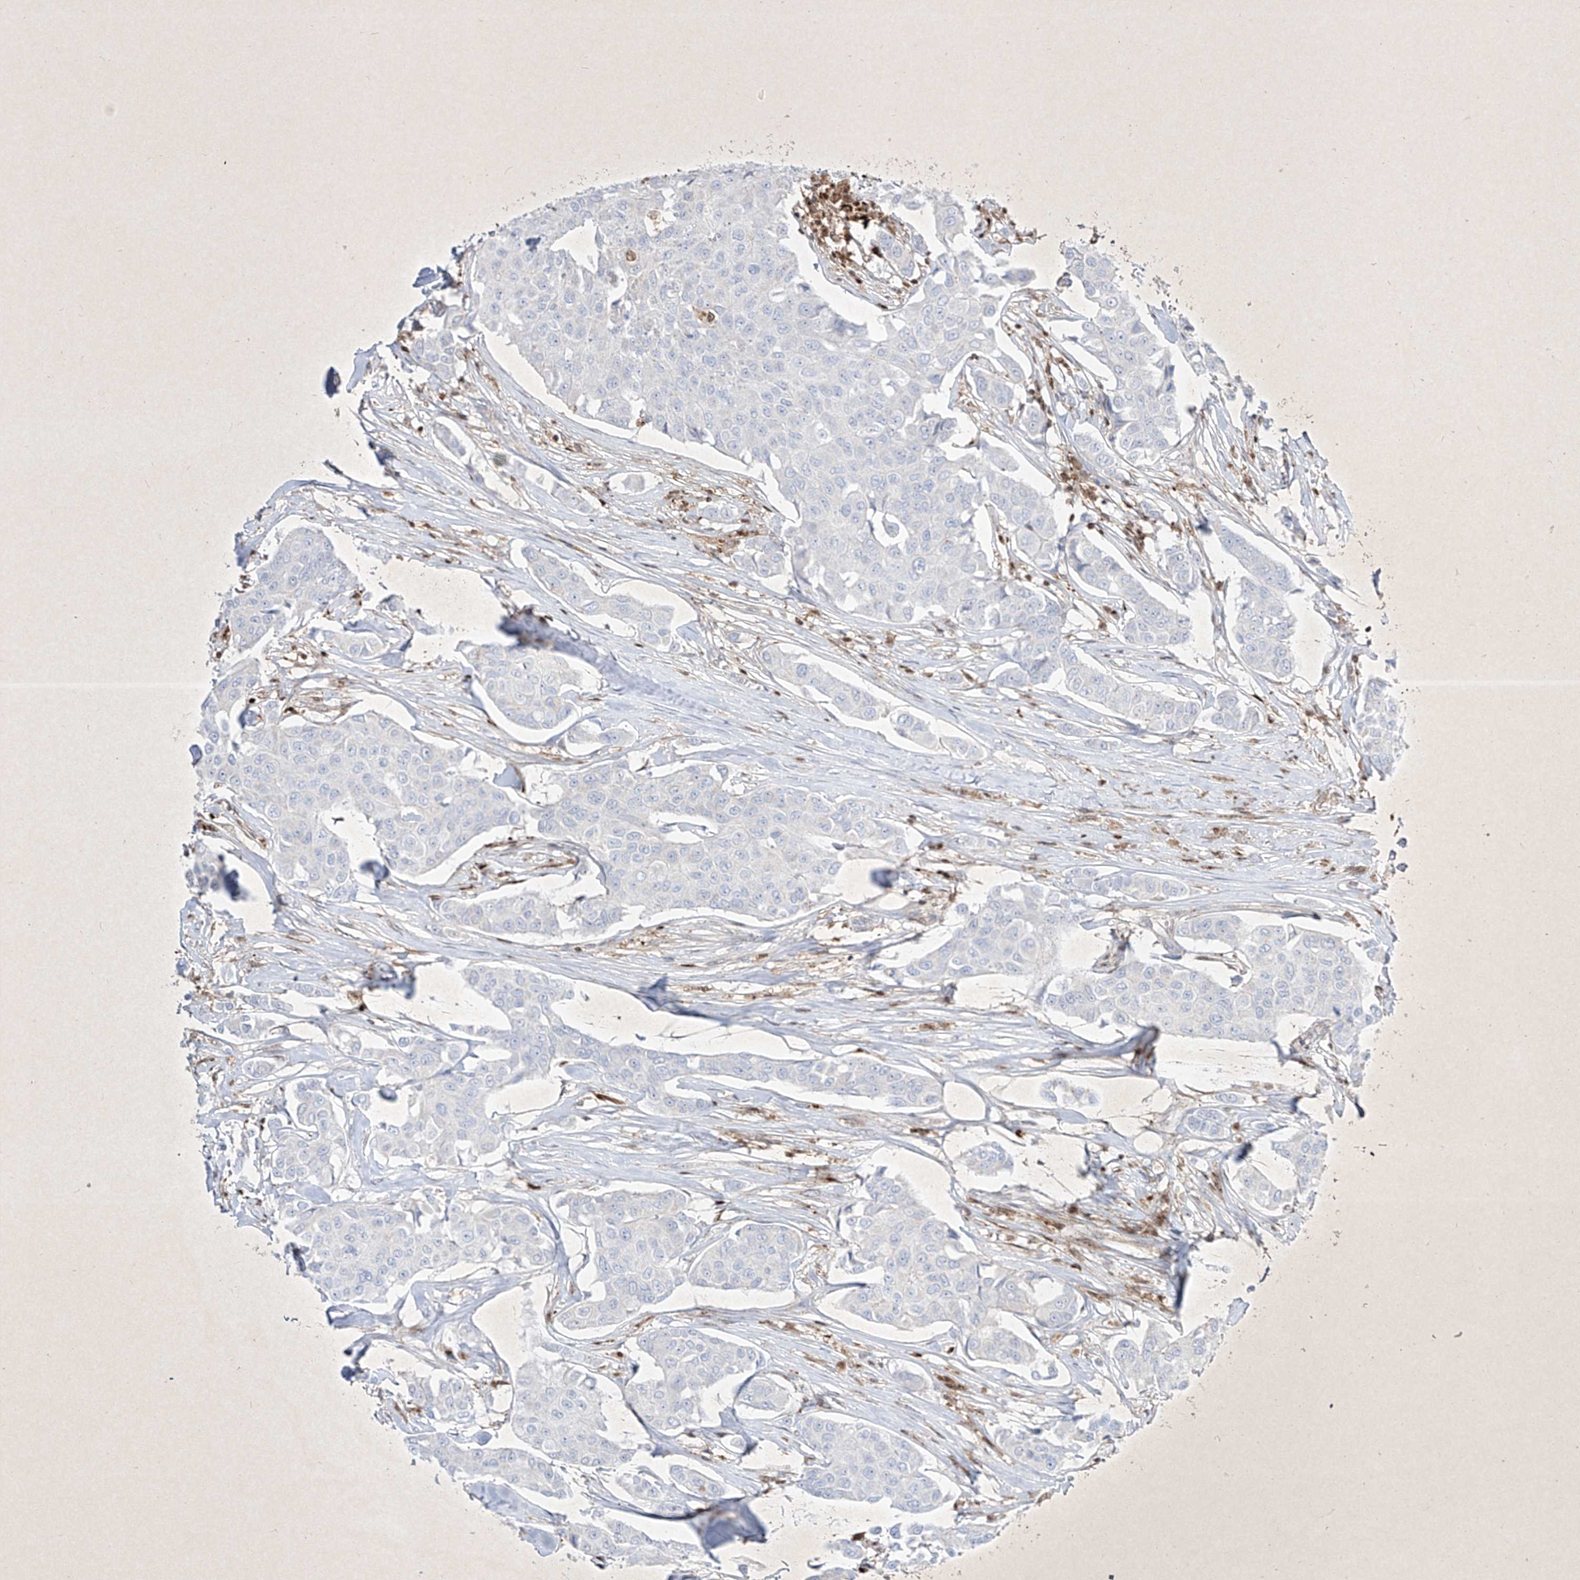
{"staining": {"intensity": "negative", "quantity": "none", "location": "none"}, "tissue": "breast cancer", "cell_type": "Tumor cells", "image_type": "cancer", "snomed": [{"axis": "morphology", "description": "Duct carcinoma"}, {"axis": "topography", "description": "Breast"}], "caption": "Infiltrating ductal carcinoma (breast) was stained to show a protein in brown. There is no significant positivity in tumor cells.", "gene": "PSMB10", "patient": {"sex": "female", "age": 80}}